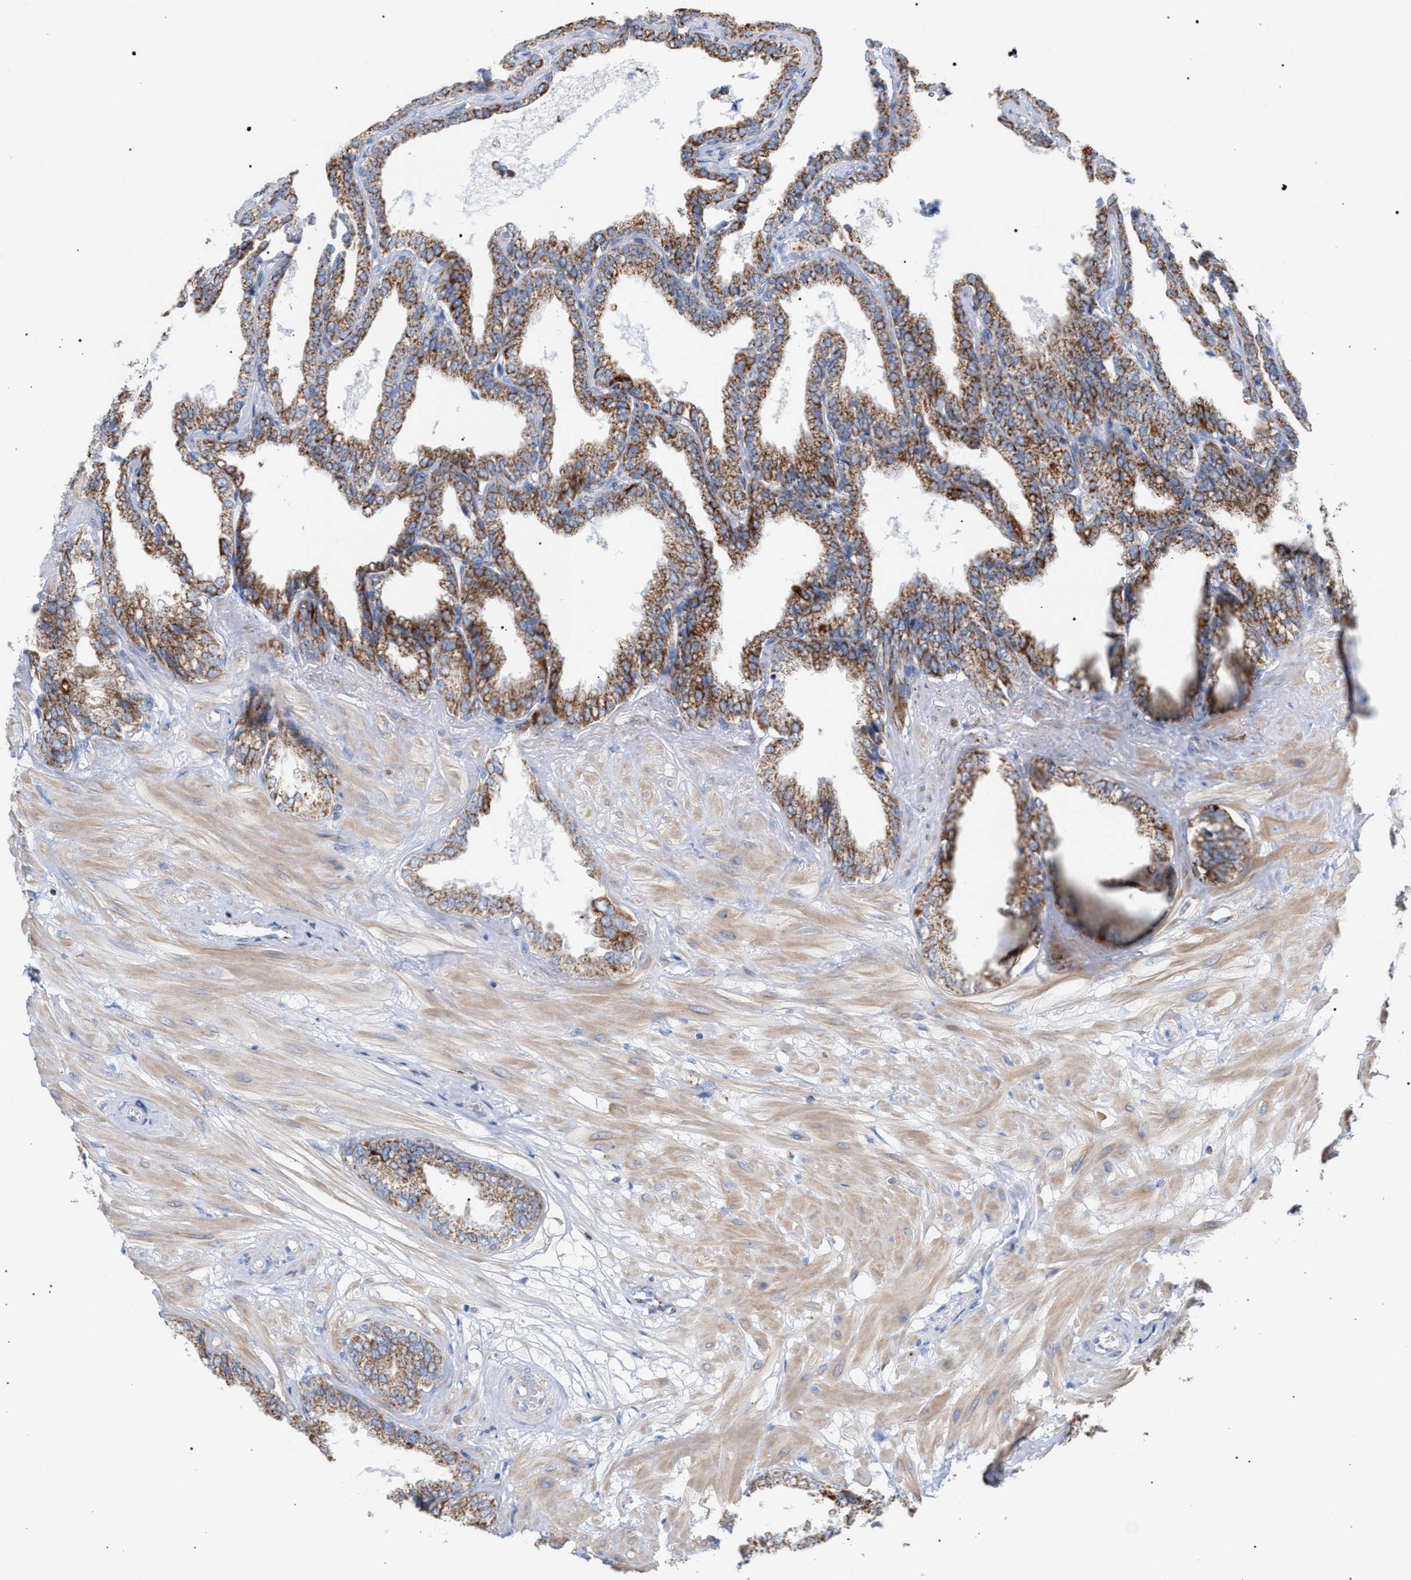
{"staining": {"intensity": "moderate", "quantity": ">75%", "location": "cytoplasmic/membranous"}, "tissue": "seminal vesicle", "cell_type": "Glandular cells", "image_type": "normal", "snomed": [{"axis": "morphology", "description": "Normal tissue, NOS"}, {"axis": "topography", "description": "Seminal veicle"}], "caption": "Brown immunohistochemical staining in normal seminal vesicle displays moderate cytoplasmic/membranous positivity in about >75% of glandular cells. The protein is stained brown, and the nuclei are stained in blue (DAB (3,3'-diaminobenzidine) IHC with brightfield microscopy, high magnification).", "gene": "ECI2", "patient": {"sex": "male", "age": 46}}